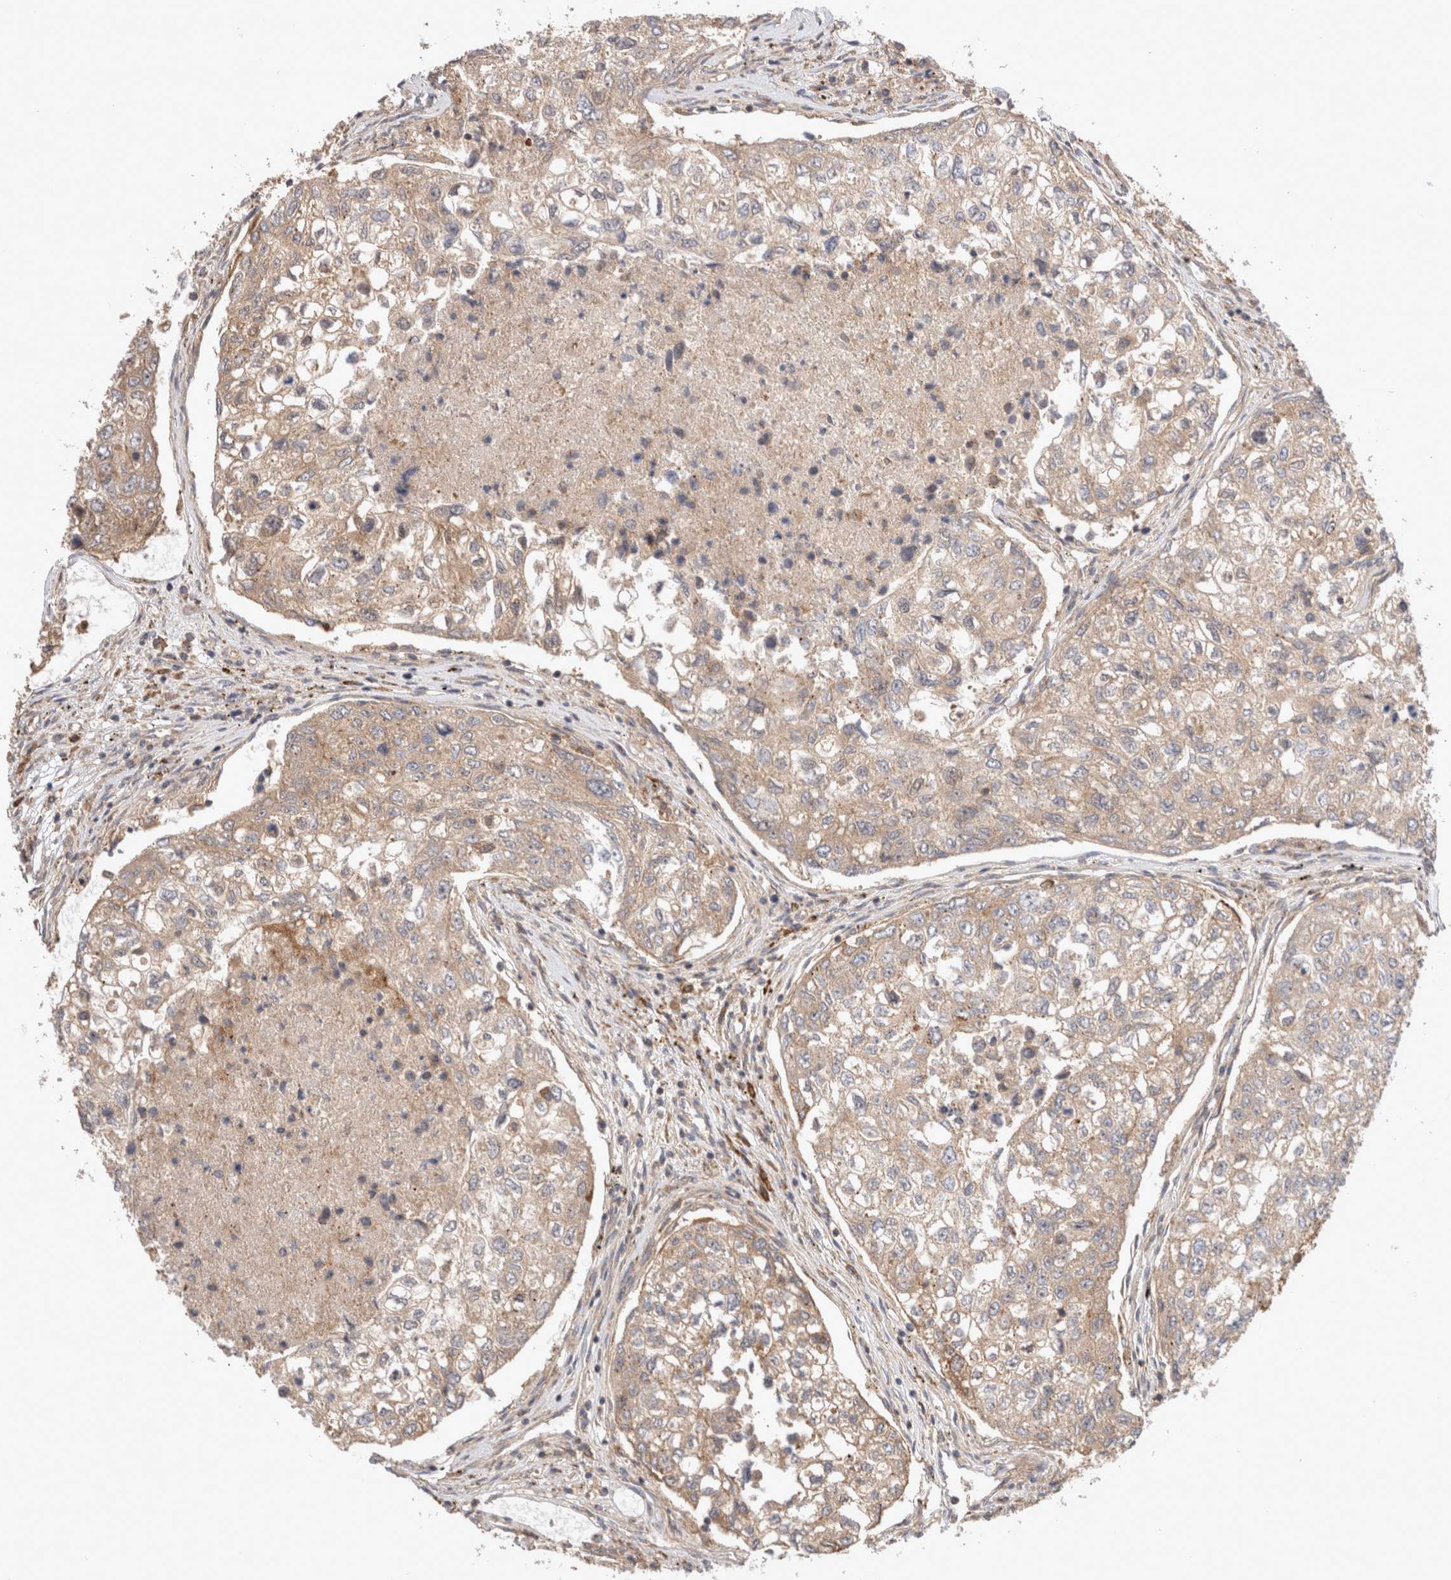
{"staining": {"intensity": "weak", "quantity": ">75%", "location": "cytoplasmic/membranous"}, "tissue": "urothelial cancer", "cell_type": "Tumor cells", "image_type": "cancer", "snomed": [{"axis": "morphology", "description": "Urothelial carcinoma, High grade"}, {"axis": "topography", "description": "Lymph node"}, {"axis": "topography", "description": "Urinary bladder"}], "caption": "This is a histology image of immunohistochemistry staining of urothelial cancer, which shows weak expression in the cytoplasmic/membranous of tumor cells.", "gene": "VPS28", "patient": {"sex": "male", "age": 51}}